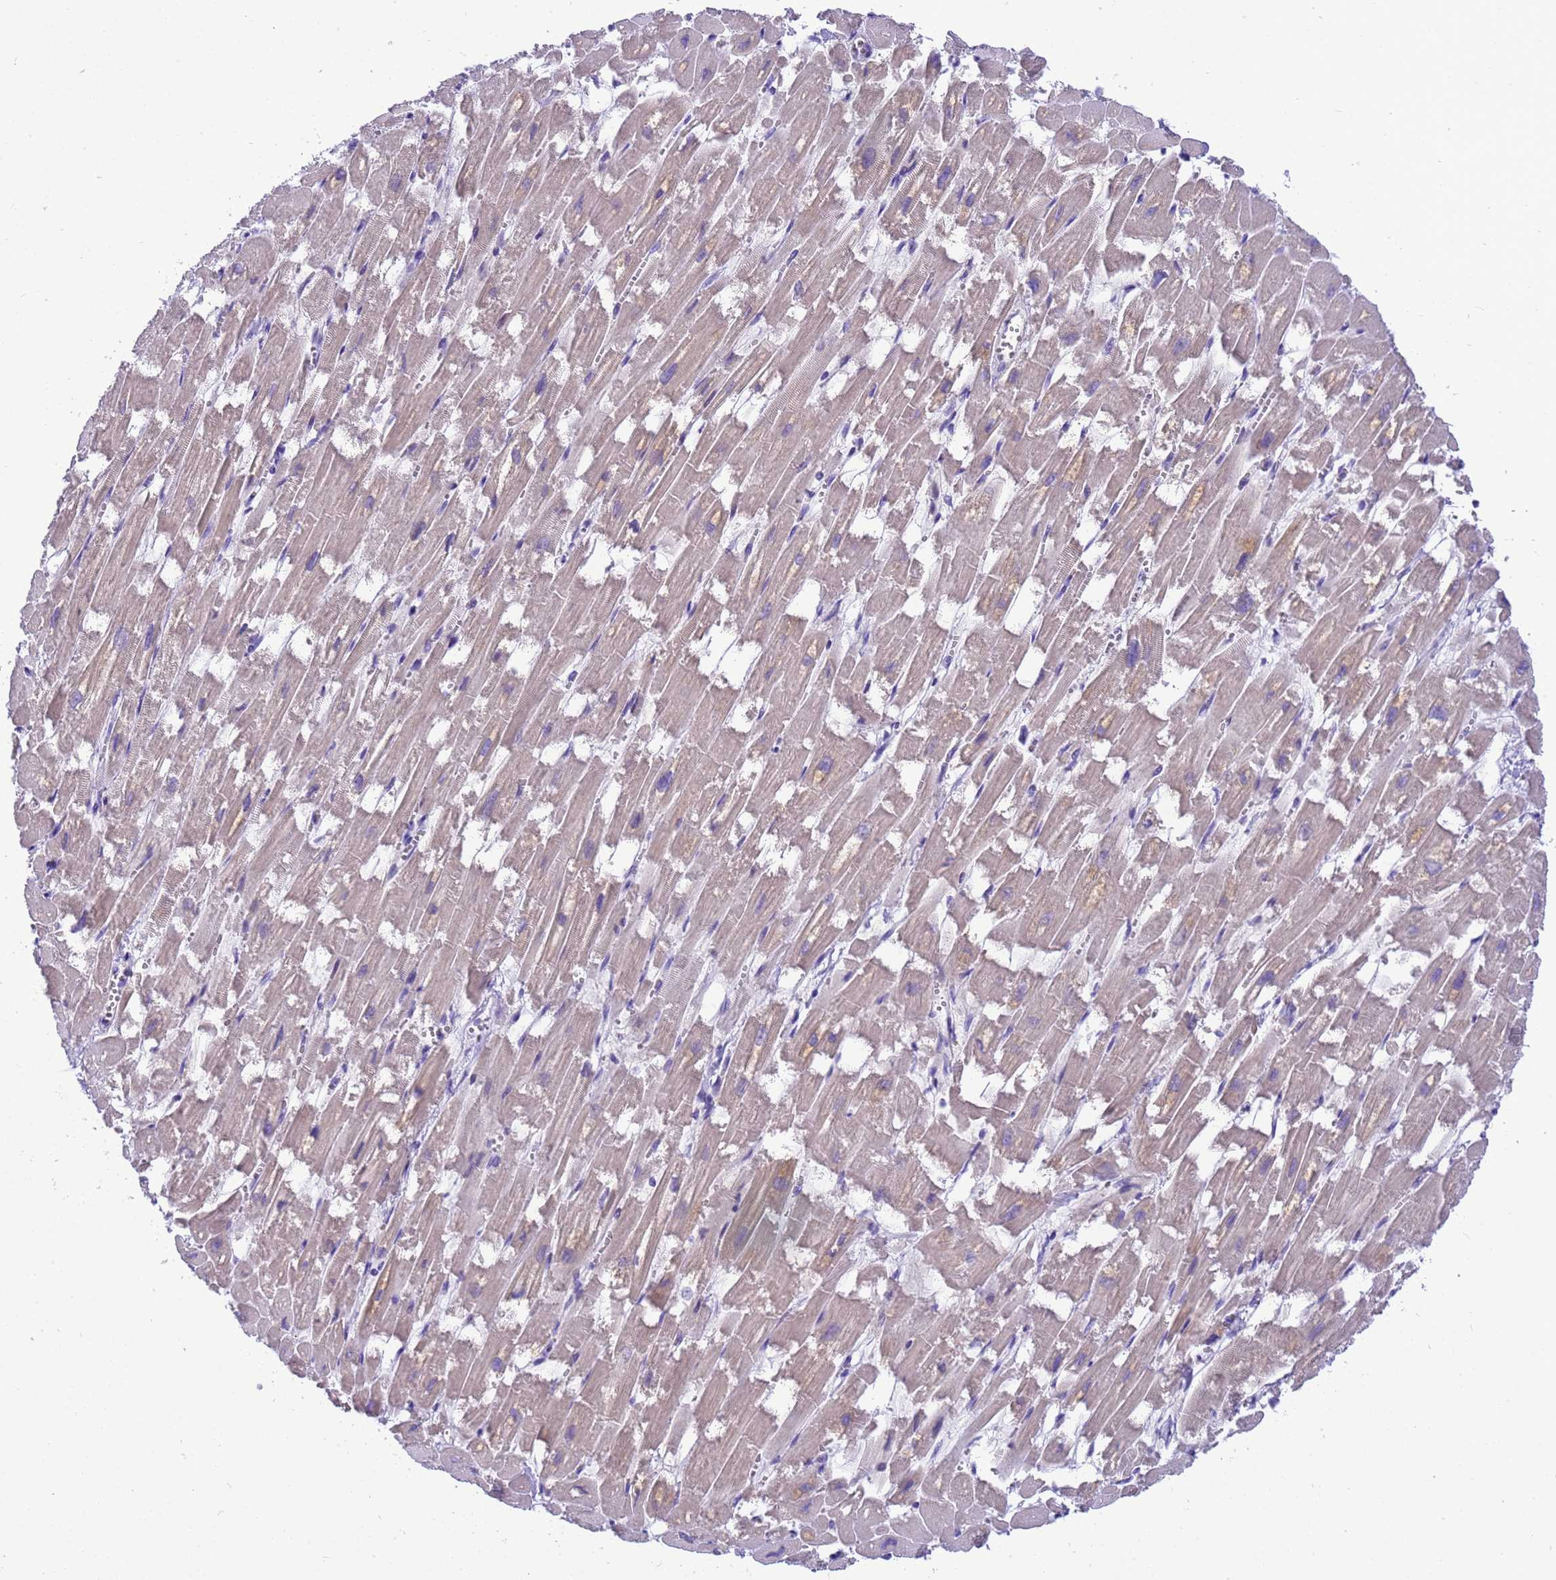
{"staining": {"intensity": "moderate", "quantity": "<25%", "location": "cytoplasmic/membranous"}, "tissue": "heart muscle", "cell_type": "Cardiomyocytes", "image_type": "normal", "snomed": [{"axis": "morphology", "description": "Normal tissue, NOS"}, {"axis": "topography", "description": "Heart"}], "caption": "High-magnification brightfield microscopy of unremarkable heart muscle stained with DAB (3,3'-diaminobenzidine) (brown) and counterstained with hematoxylin (blue). cardiomyocytes exhibit moderate cytoplasmic/membranous expression is identified in approximately<25% of cells.", "gene": "PIEZO2", "patient": {"sex": "male", "age": 54}}